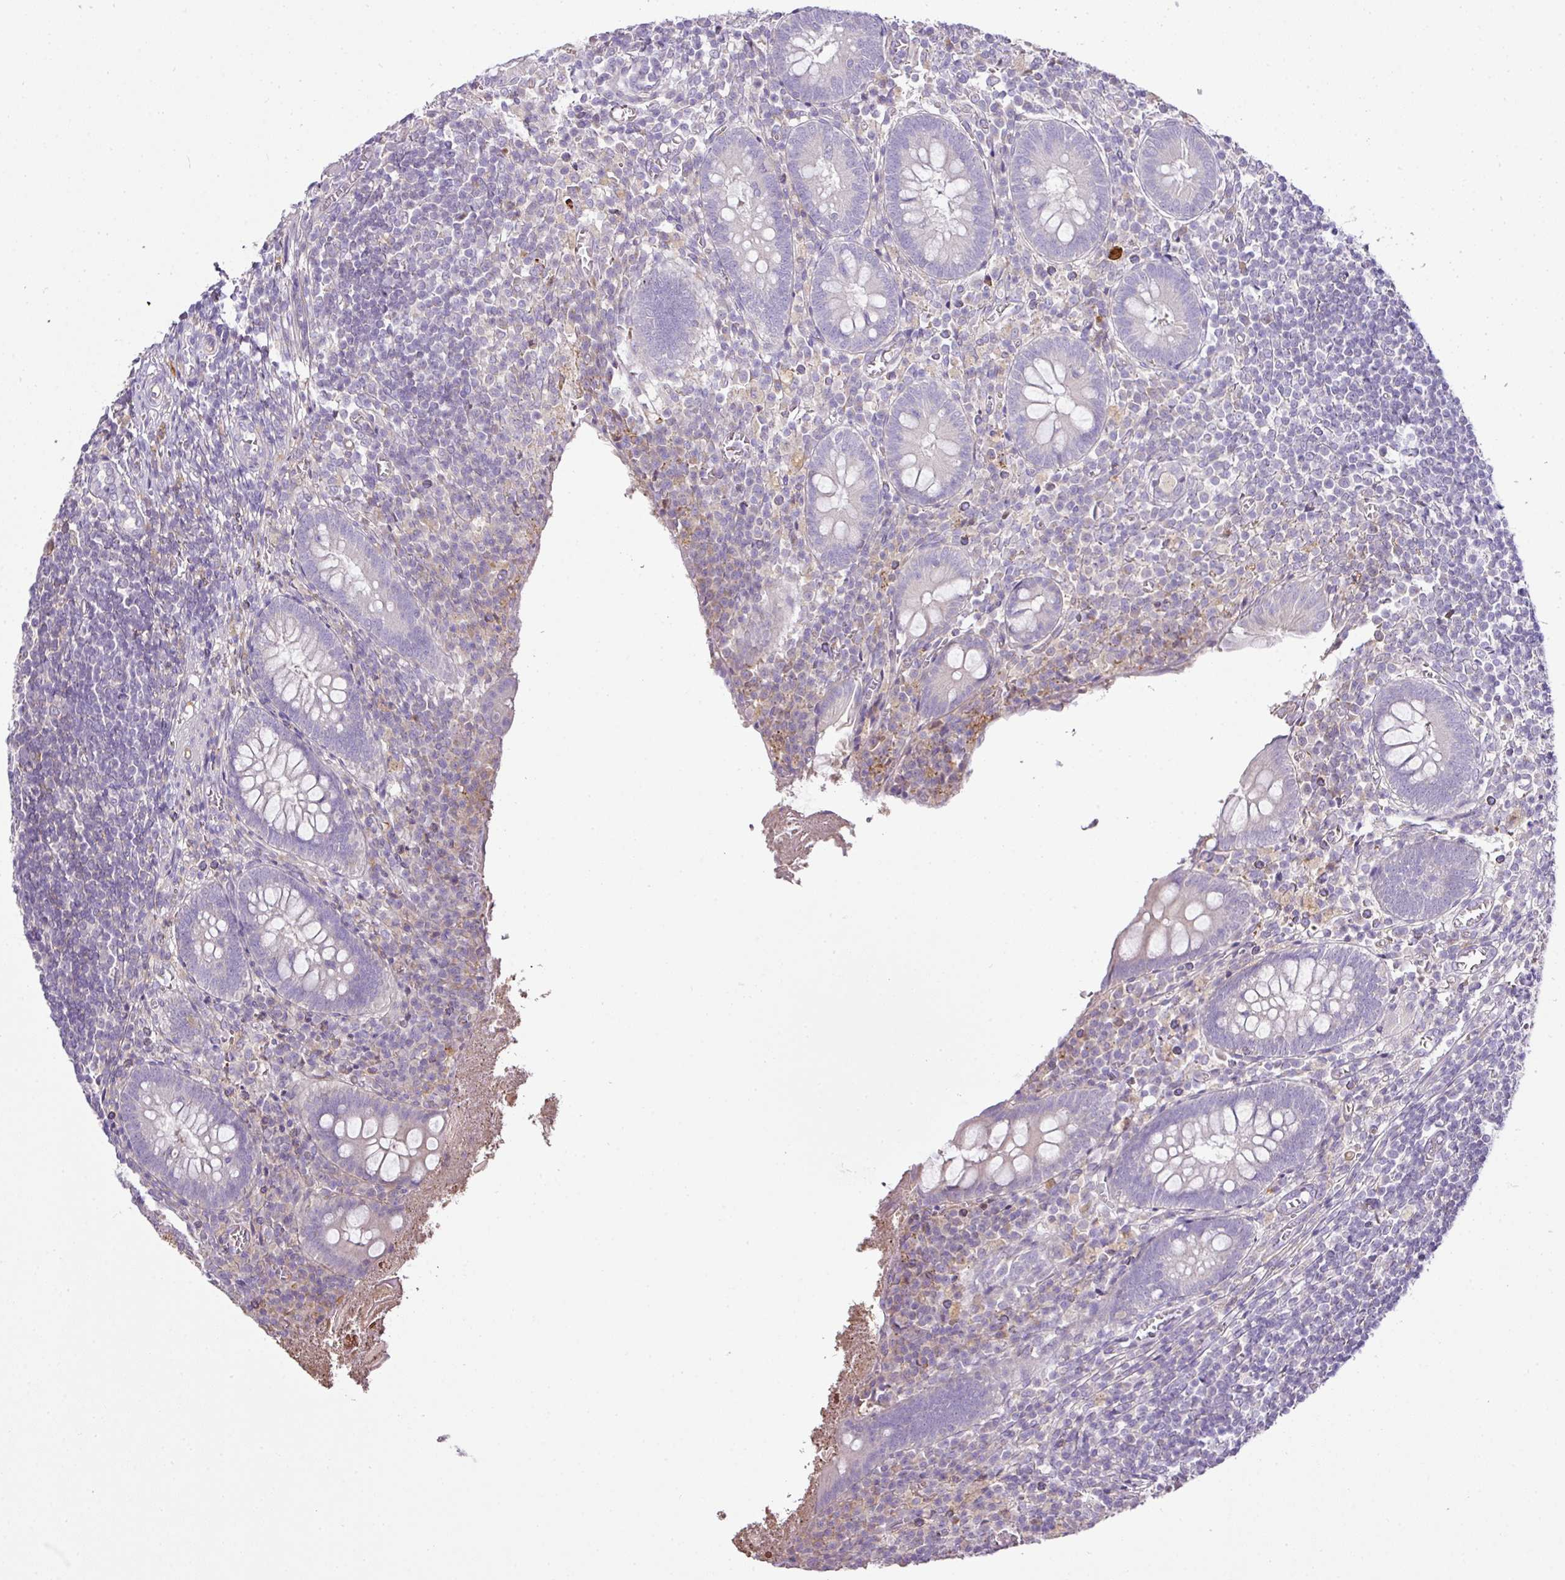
{"staining": {"intensity": "weak", "quantity": "<25%", "location": "cytoplasmic/membranous"}, "tissue": "appendix", "cell_type": "Glandular cells", "image_type": "normal", "snomed": [{"axis": "morphology", "description": "Normal tissue, NOS"}, {"axis": "topography", "description": "Appendix"}], "caption": "Immunohistochemistry histopathology image of unremarkable appendix: human appendix stained with DAB shows no significant protein positivity in glandular cells. Brightfield microscopy of immunohistochemistry stained with DAB (brown) and hematoxylin (blue), captured at high magnification.", "gene": "HOXC13", "patient": {"sex": "female", "age": 17}}